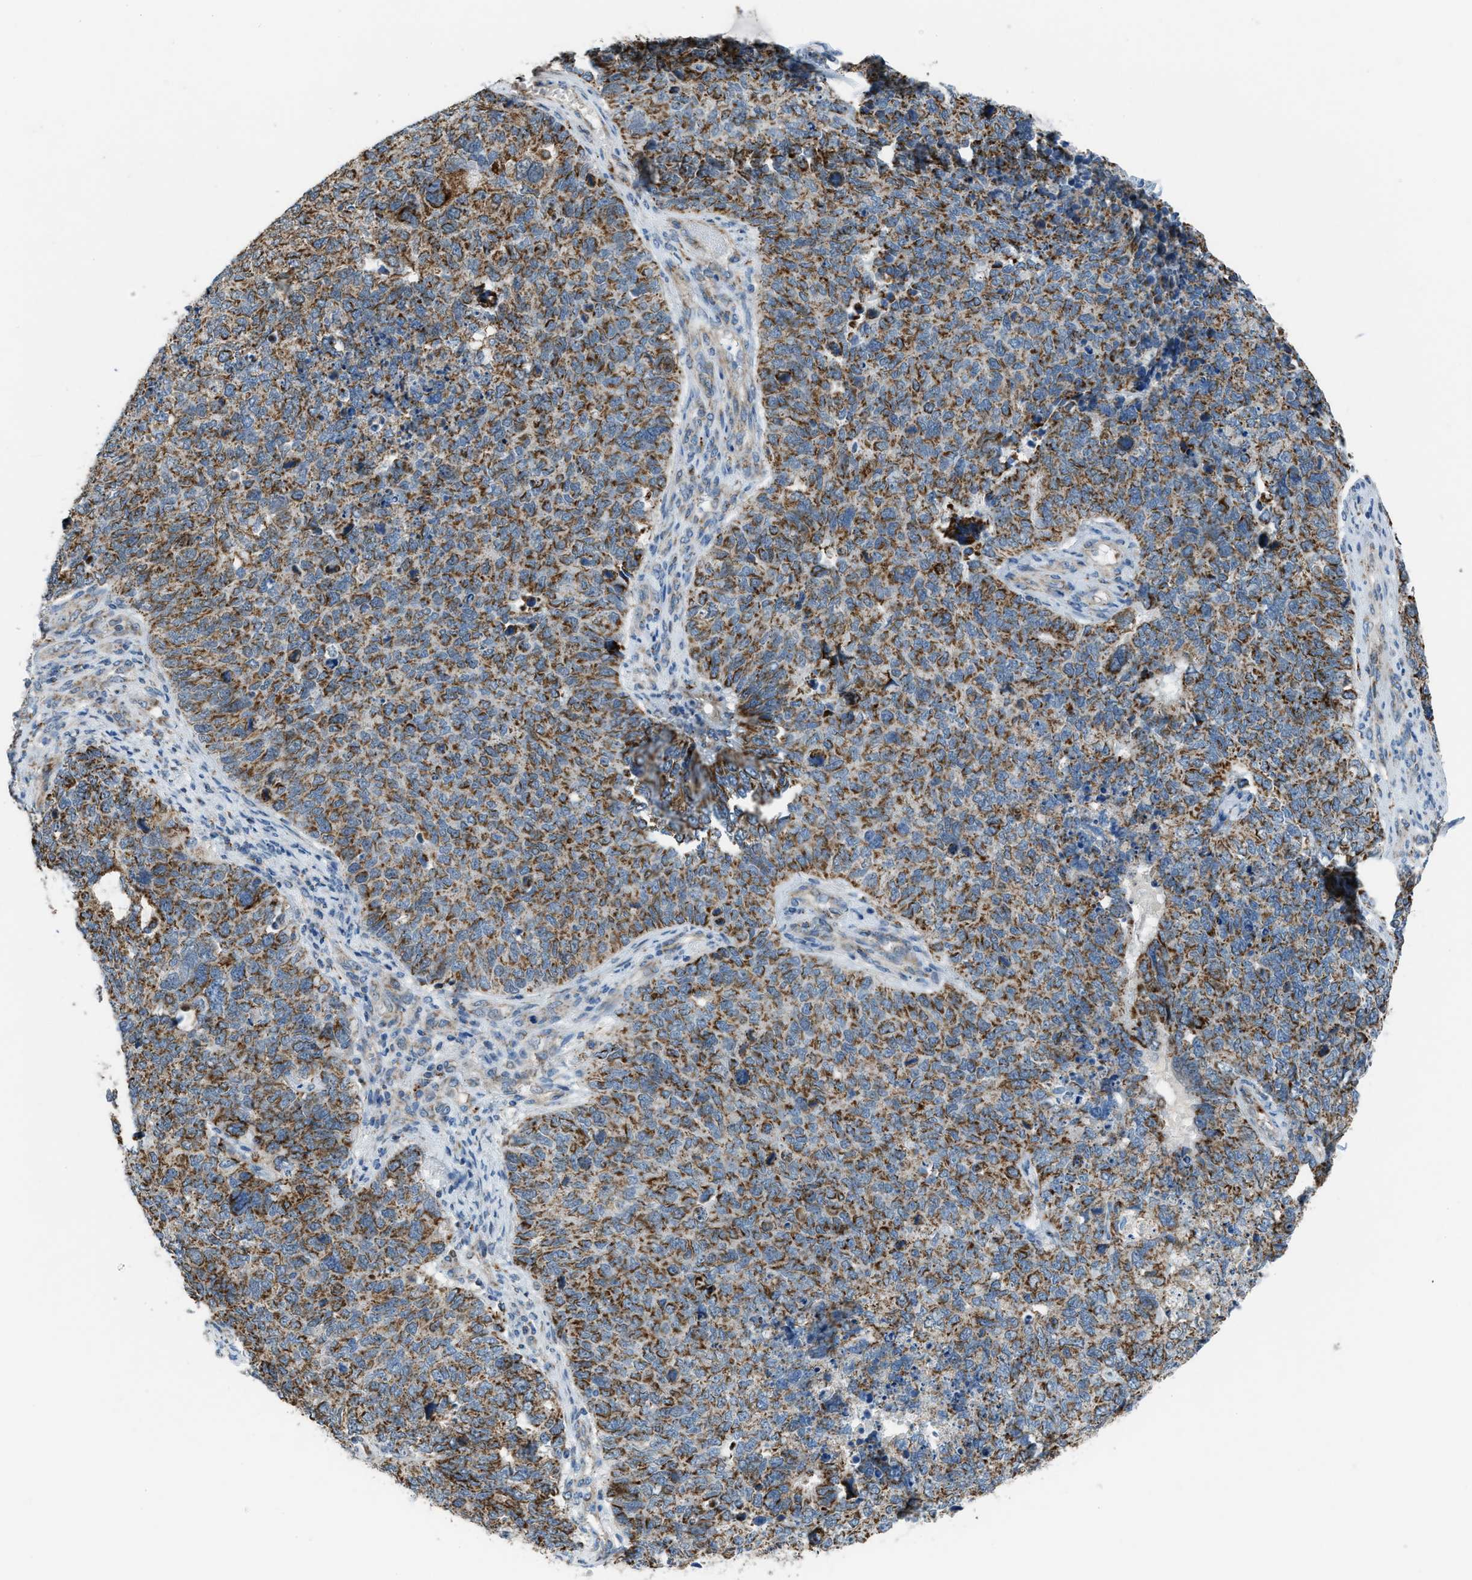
{"staining": {"intensity": "moderate", "quantity": ">75%", "location": "cytoplasmic/membranous"}, "tissue": "cervical cancer", "cell_type": "Tumor cells", "image_type": "cancer", "snomed": [{"axis": "morphology", "description": "Squamous cell carcinoma, NOS"}, {"axis": "topography", "description": "Cervix"}], "caption": "Immunohistochemistry (DAB (3,3'-diaminobenzidine)) staining of cervical cancer displays moderate cytoplasmic/membranous protein positivity in approximately >75% of tumor cells.", "gene": "SMIM20", "patient": {"sex": "female", "age": 63}}